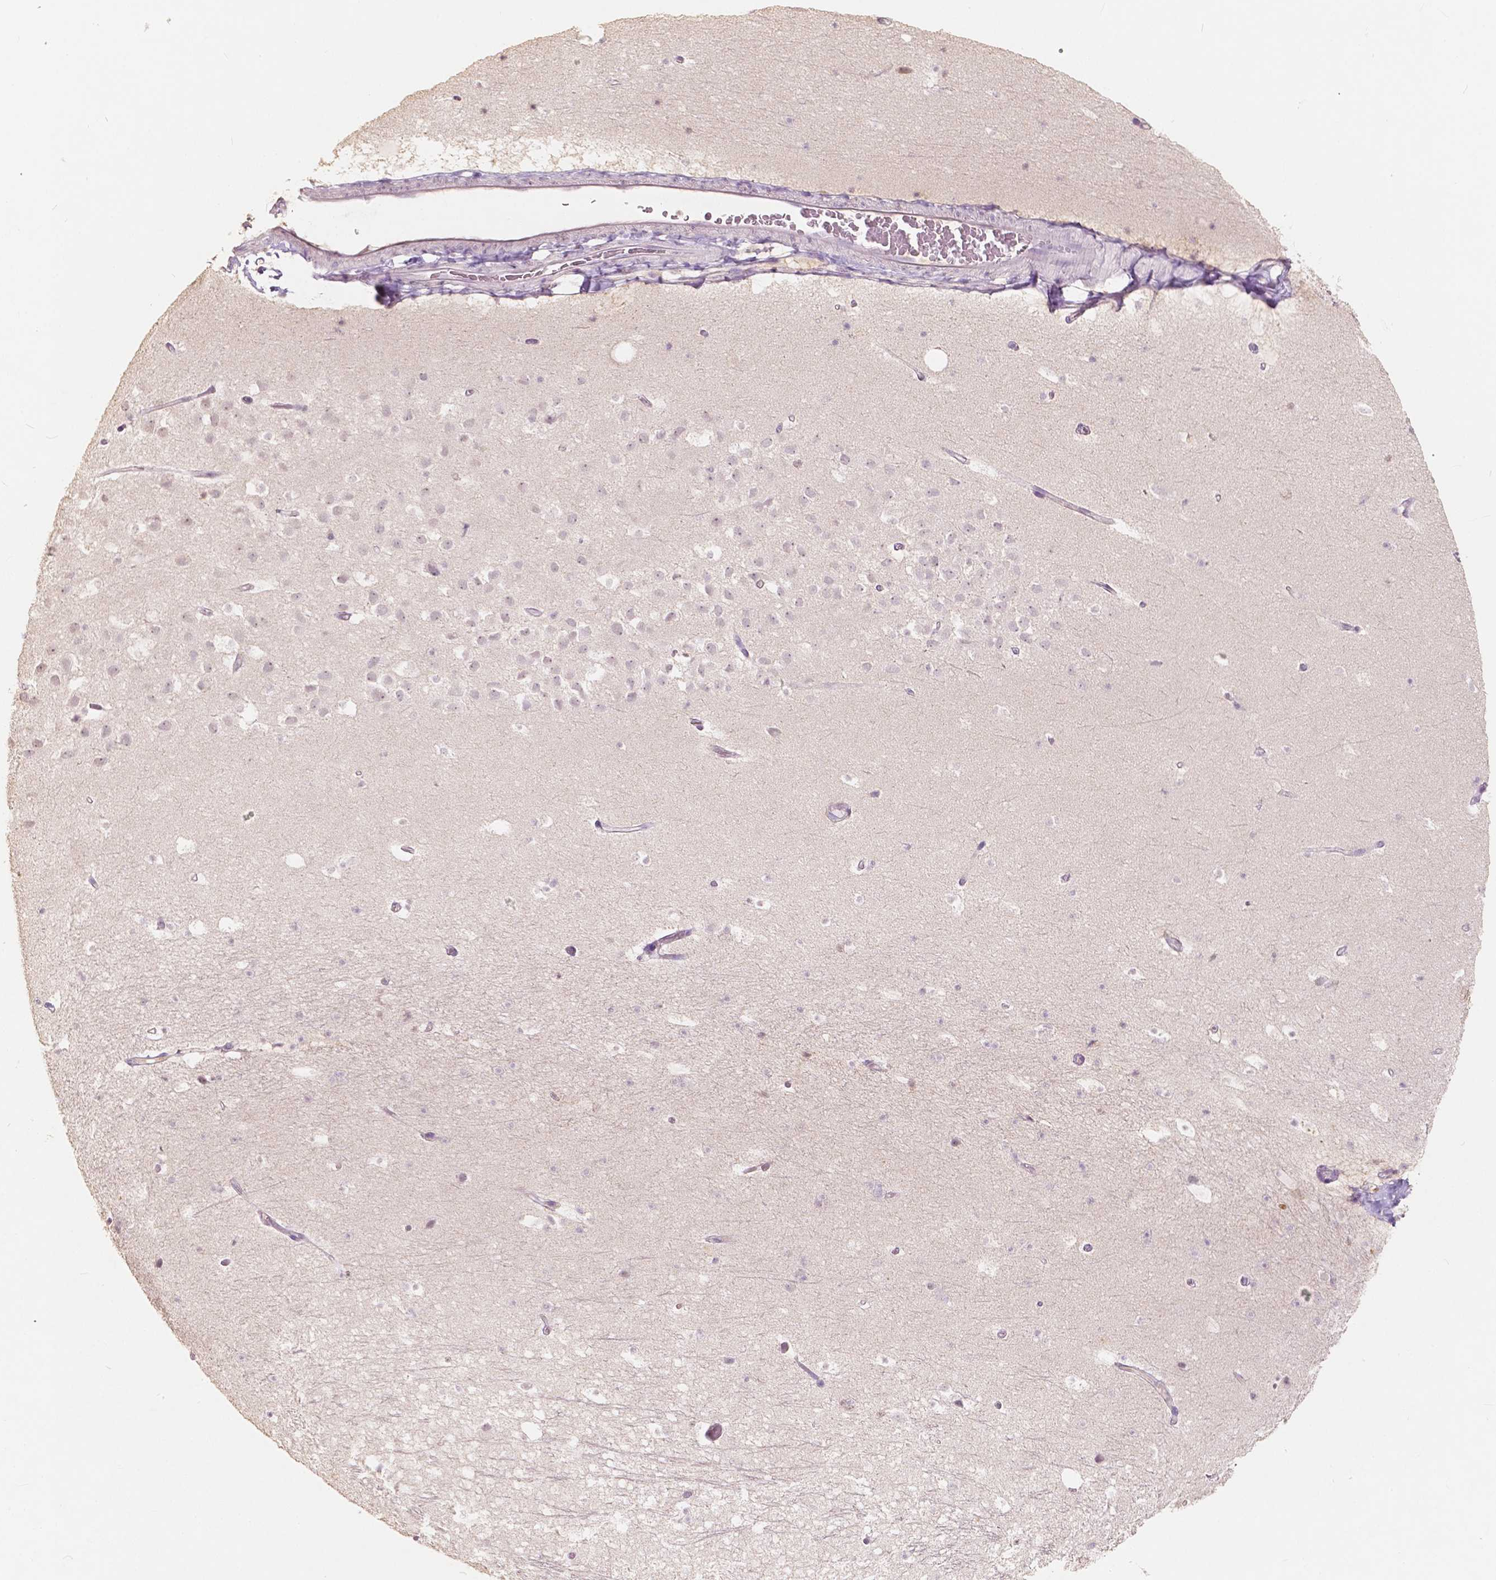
{"staining": {"intensity": "negative", "quantity": "none", "location": "none"}, "tissue": "hippocampus", "cell_type": "Glial cells", "image_type": "normal", "snomed": [{"axis": "morphology", "description": "Normal tissue, NOS"}, {"axis": "topography", "description": "Hippocampus"}], "caption": "Hippocampus stained for a protein using immunohistochemistry displays no staining glial cells.", "gene": "SOX15", "patient": {"sex": "male", "age": 26}}